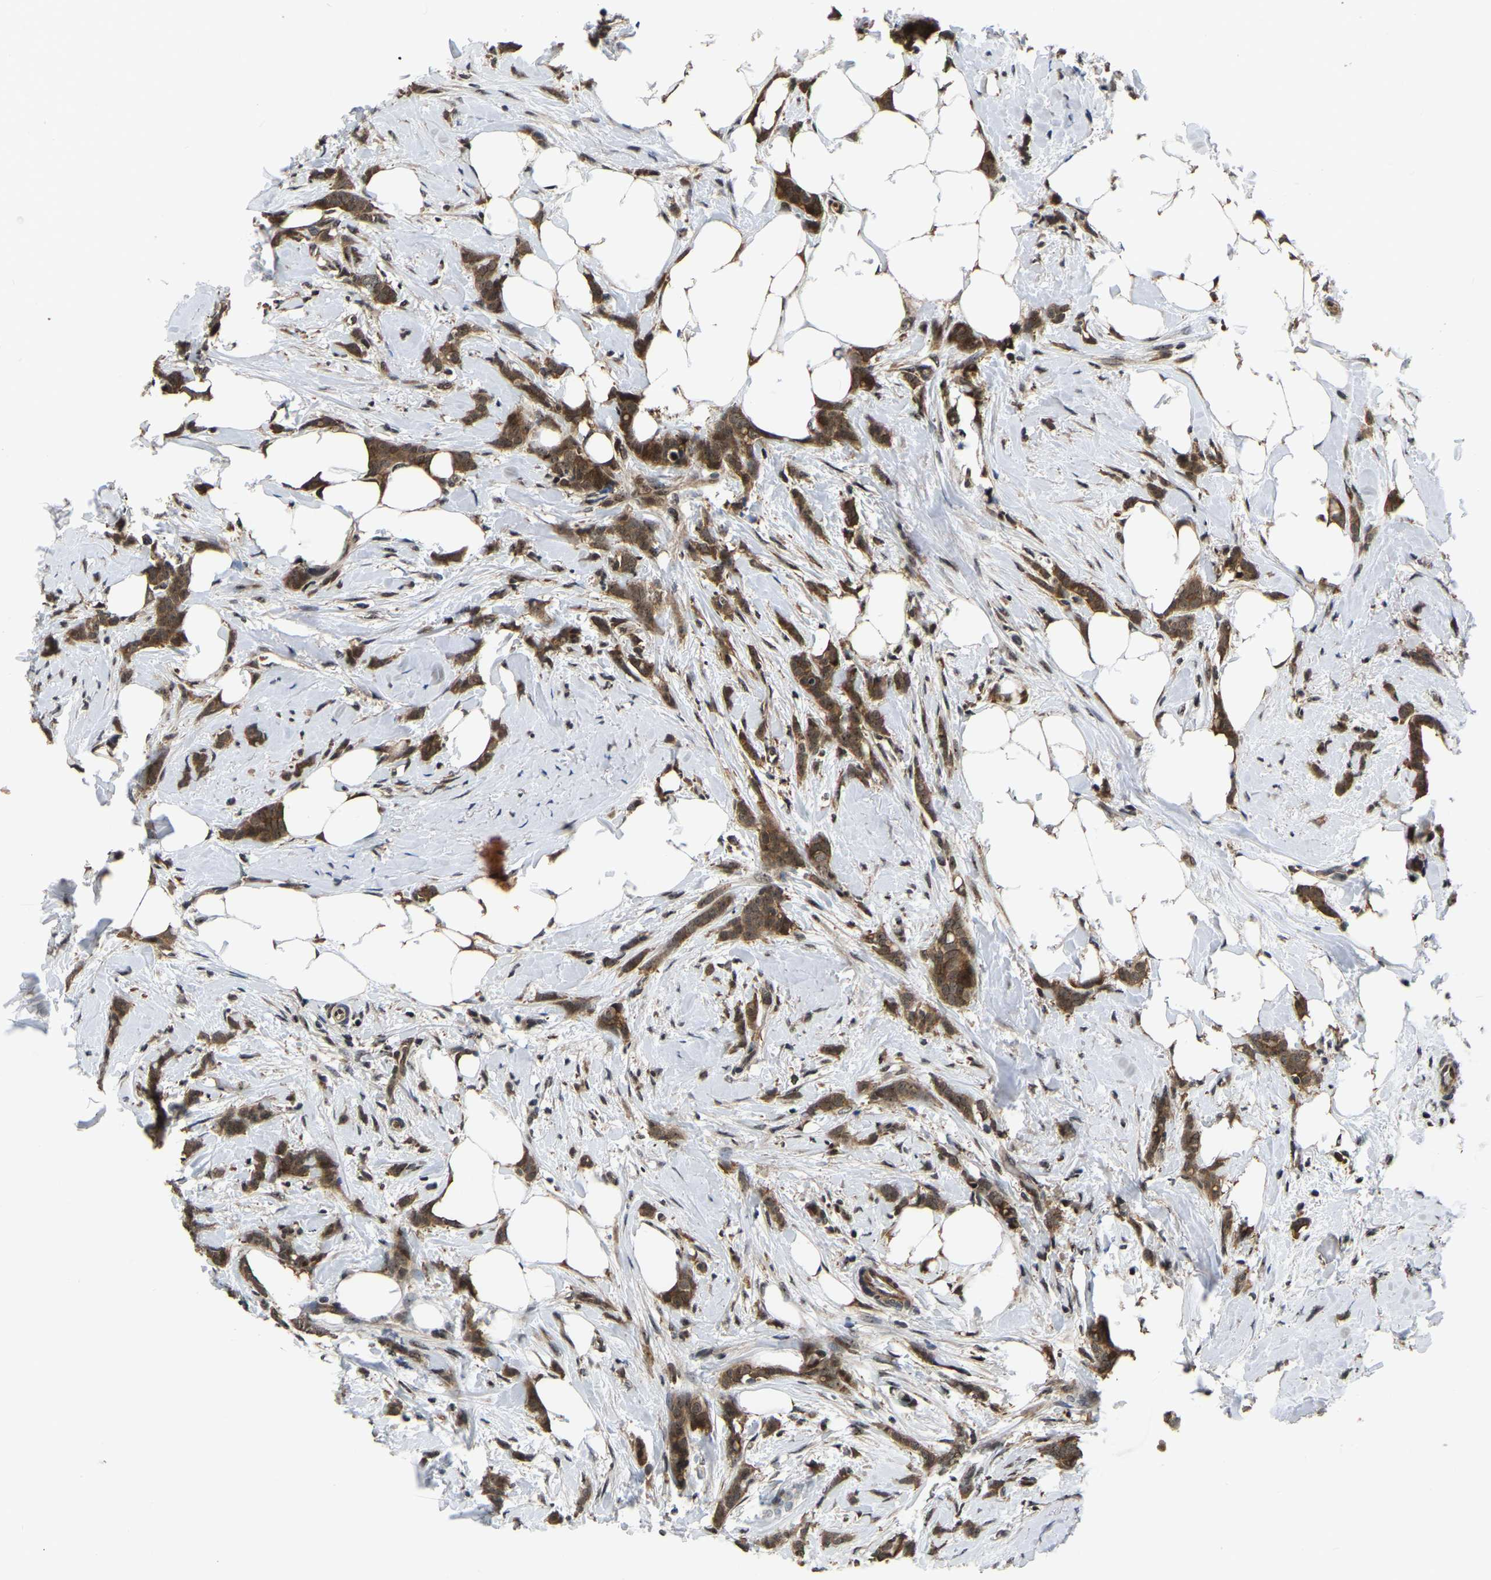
{"staining": {"intensity": "moderate", "quantity": ">75%", "location": "cytoplasmic/membranous,nuclear"}, "tissue": "breast cancer", "cell_type": "Tumor cells", "image_type": "cancer", "snomed": [{"axis": "morphology", "description": "Lobular carcinoma, in situ"}, {"axis": "morphology", "description": "Lobular carcinoma"}, {"axis": "topography", "description": "Breast"}], "caption": "Moderate cytoplasmic/membranous and nuclear expression for a protein is appreciated in about >75% of tumor cells of breast cancer (lobular carcinoma) using IHC.", "gene": "CIAO1", "patient": {"sex": "female", "age": 41}}